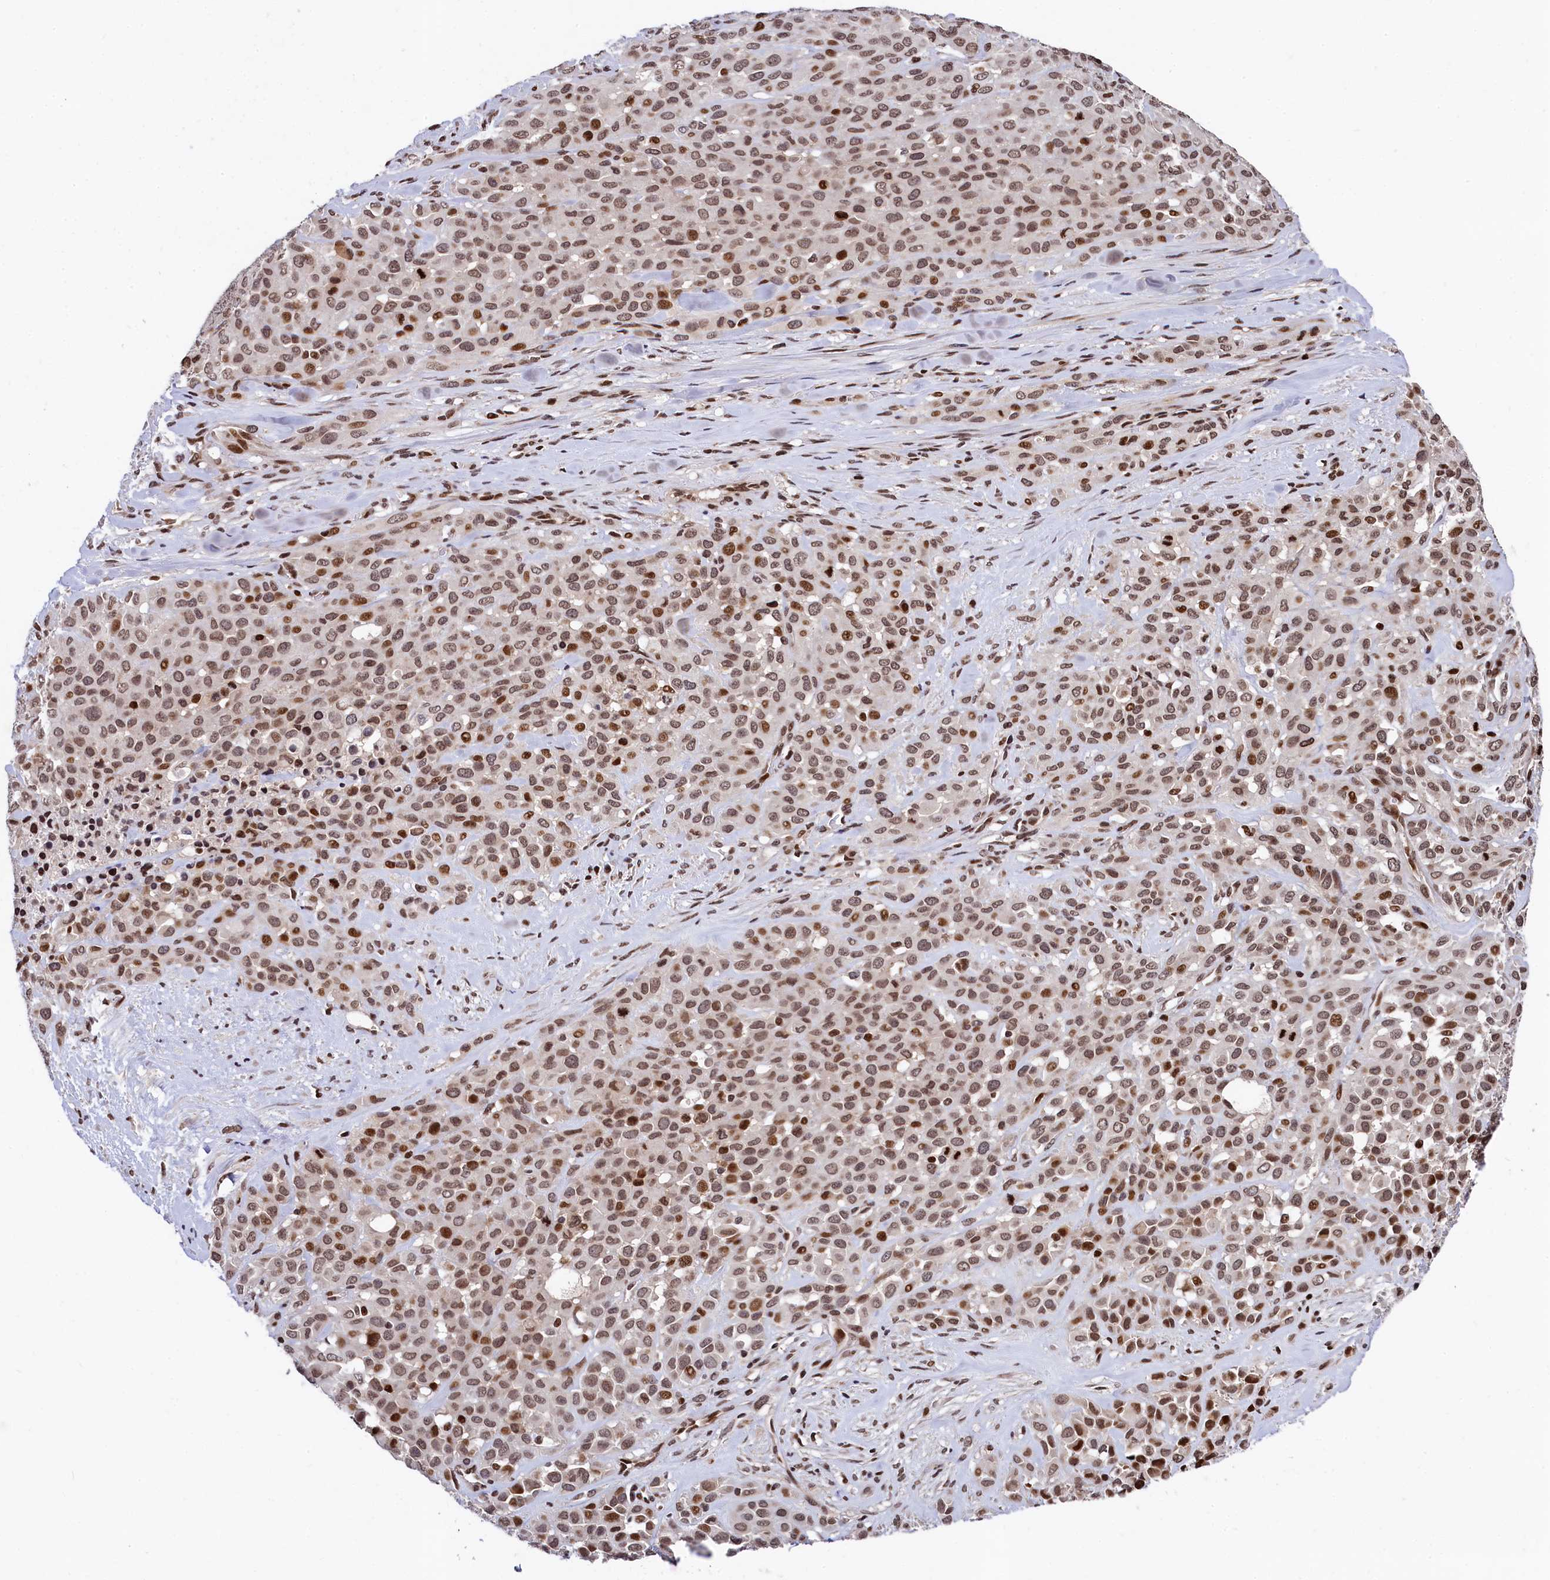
{"staining": {"intensity": "moderate", "quantity": ">75%", "location": "nuclear"}, "tissue": "melanoma", "cell_type": "Tumor cells", "image_type": "cancer", "snomed": [{"axis": "morphology", "description": "Malignant melanoma, Metastatic site"}, {"axis": "topography", "description": "Skin"}], "caption": "Immunohistochemical staining of malignant melanoma (metastatic site) reveals medium levels of moderate nuclear protein positivity in about >75% of tumor cells.", "gene": "FAM217B", "patient": {"sex": "female", "age": 81}}